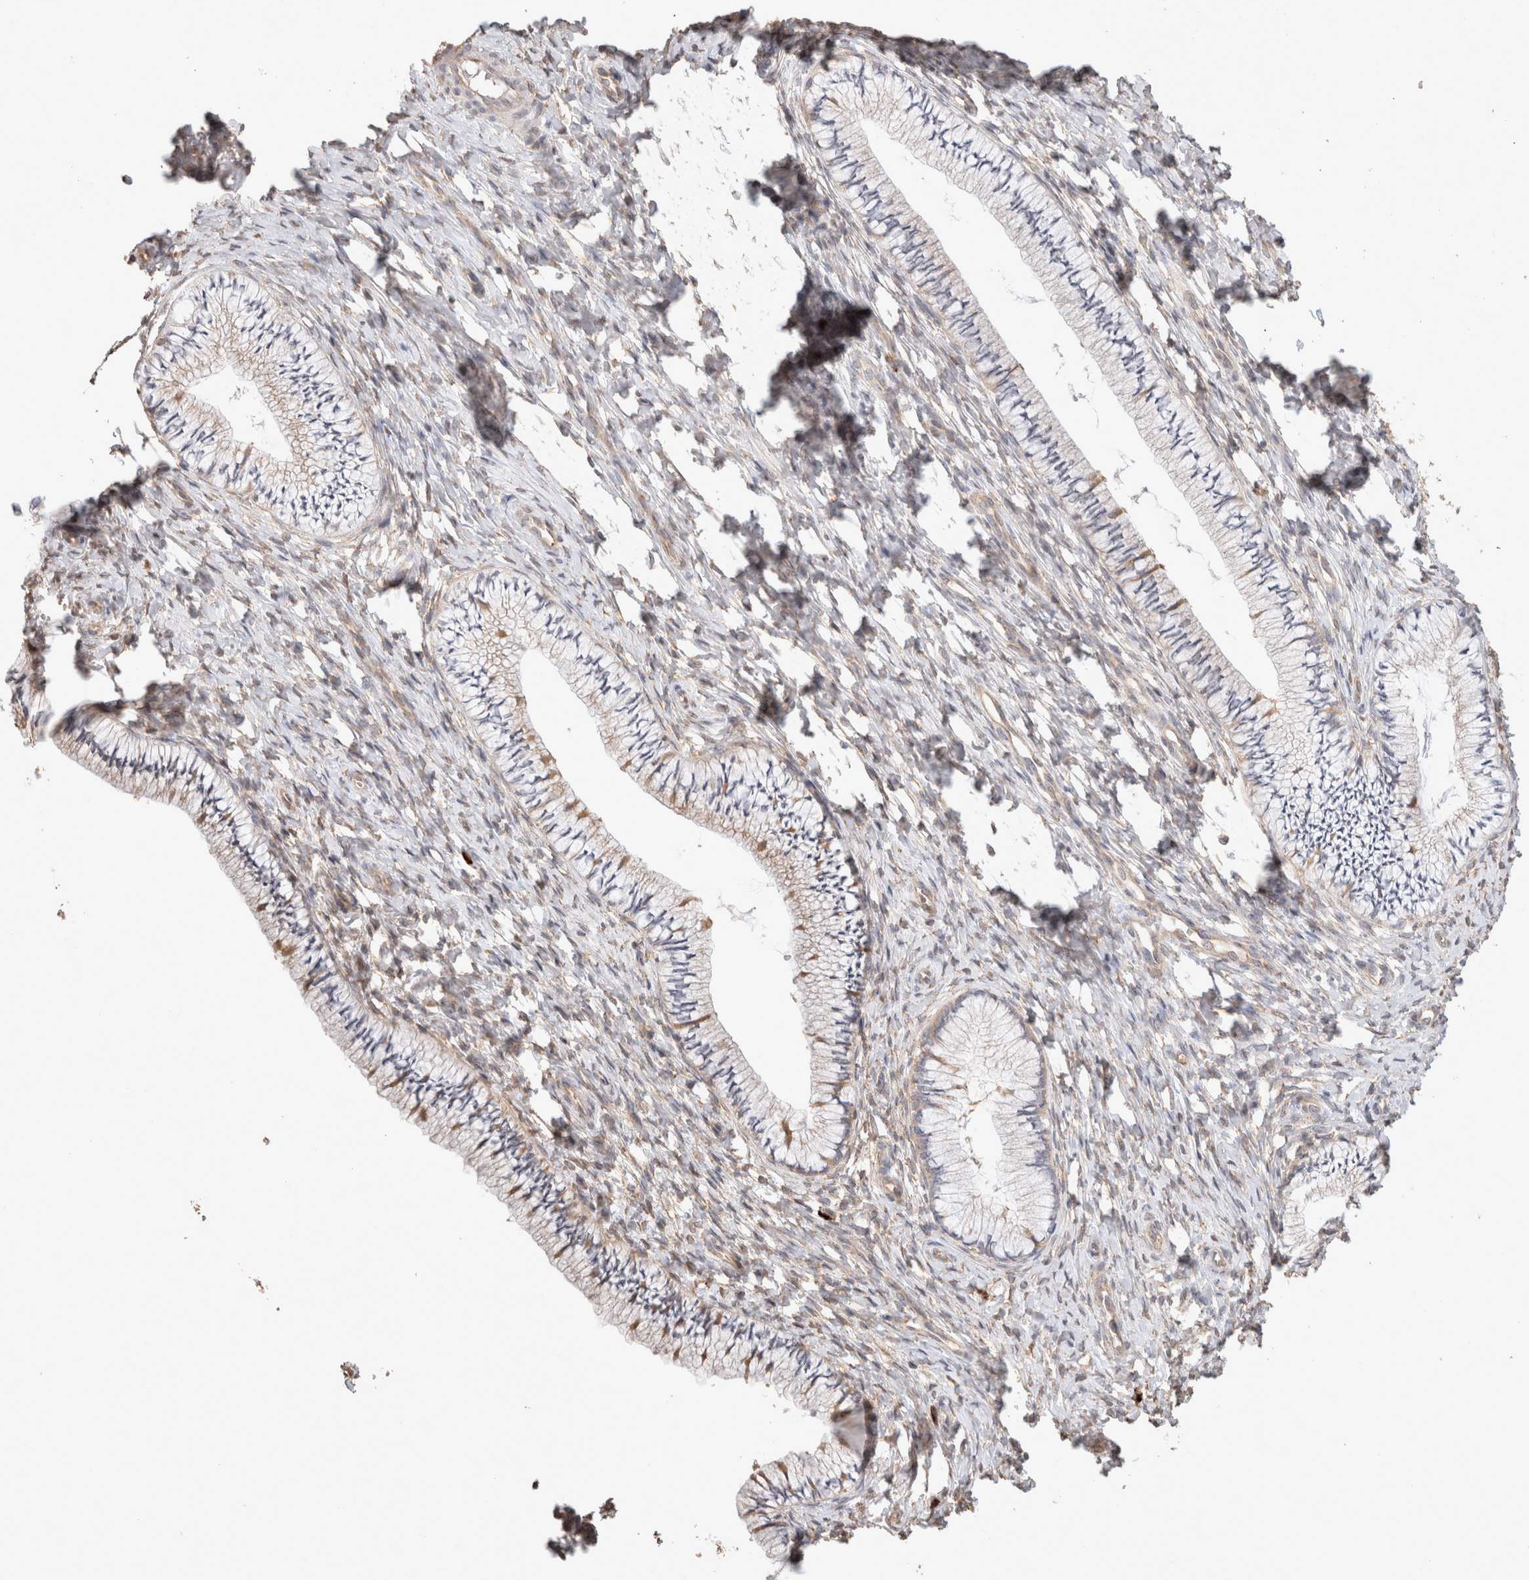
{"staining": {"intensity": "moderate", "quantity": "<25%", "location": "cytoplasmic/membranous"}, "tissue": "cervix", "cell_type": "Glandular cells", "image_type": "normal", "snomed": [{"axis": "morphology", "description": "Normal tissue, NOS"}, {"axis": "topography", "description": "Cervix"}], "caption": "Immunohistochemistry (IHC) (DAB (3,3'-diaminobenzidine)) staining of unremarkable human cervix demonstrates moderate cytoplasmic/membranous protein staining in about <25% of glandular cells. Immunohistochemistry (IHC) stains the protein in brown and the nuclei are stained blue.", "gene": "HROB", "patient": {"sex": "female", "age": 36}}